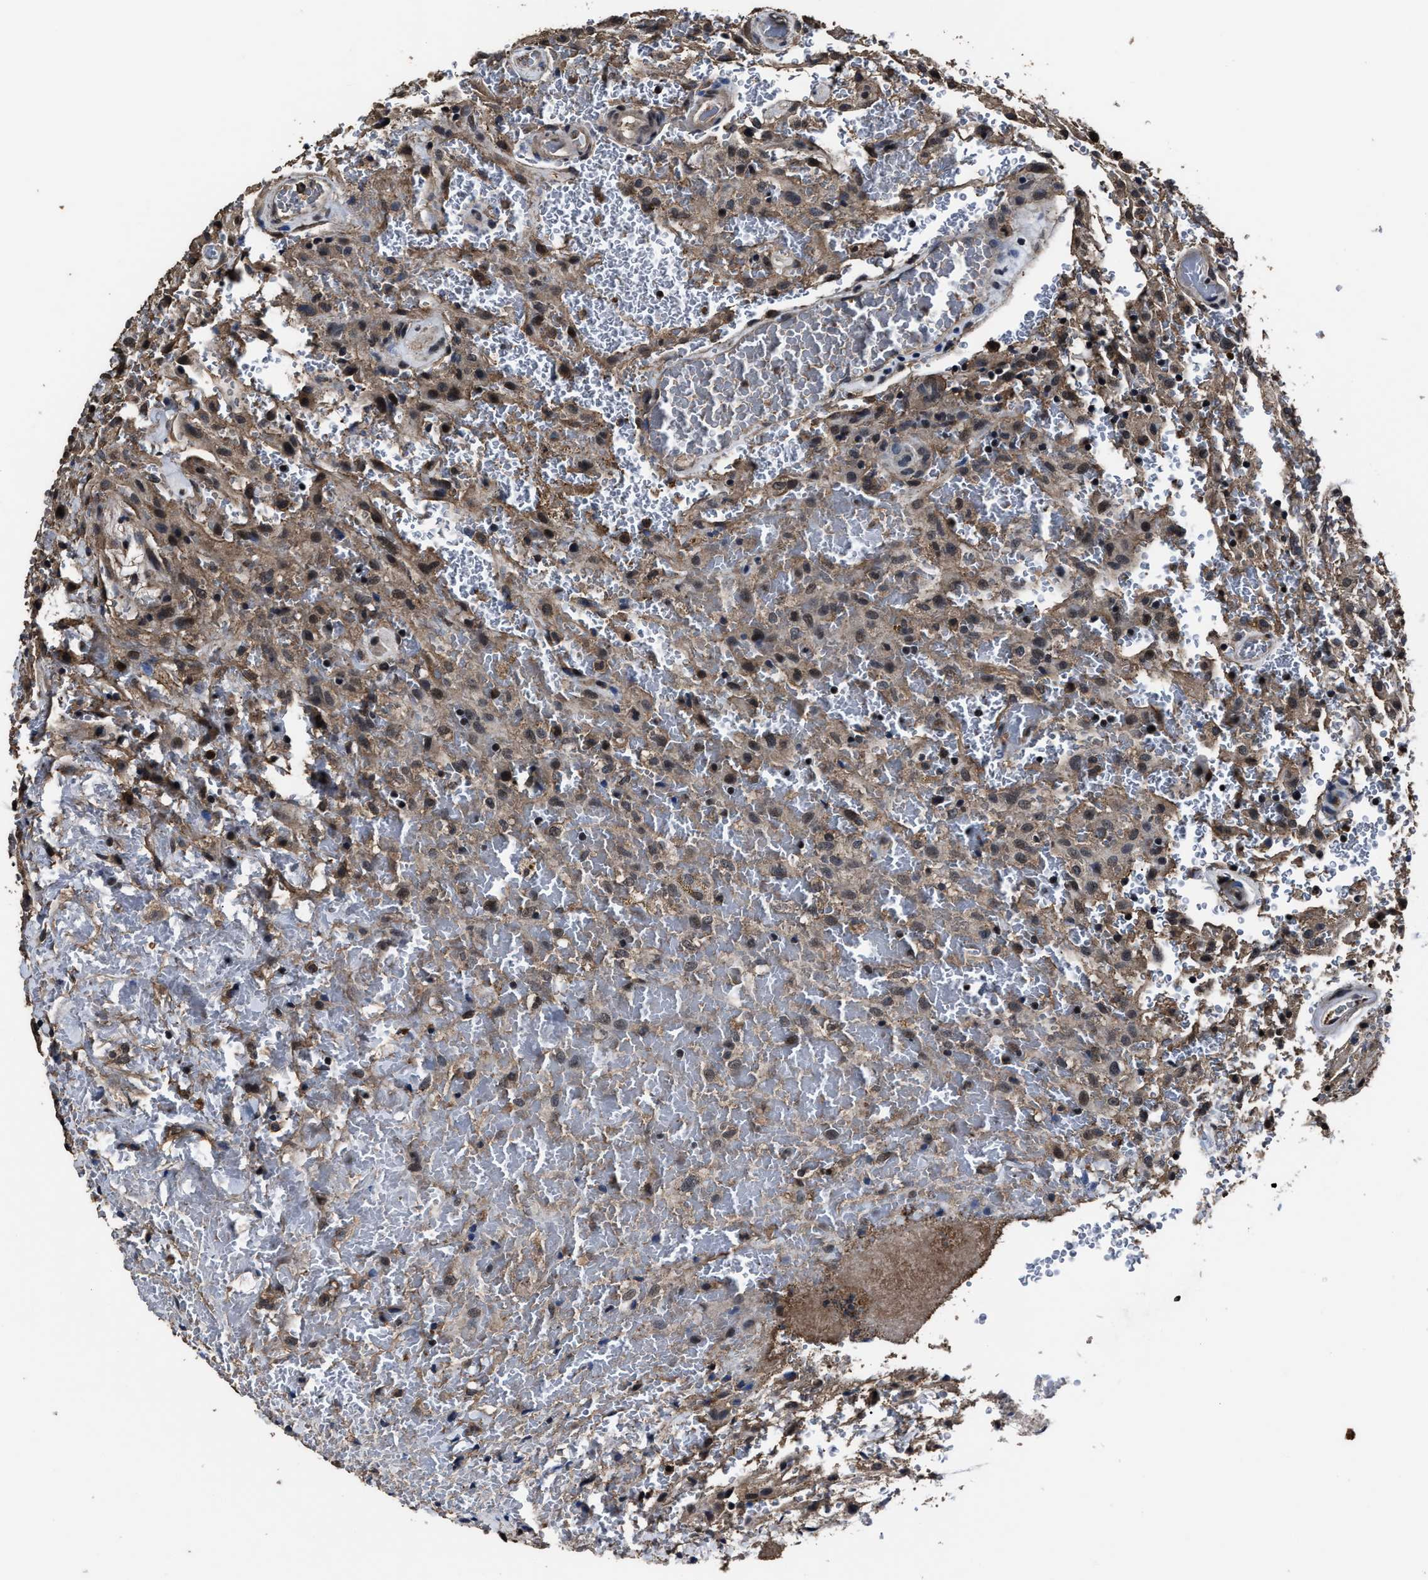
{"staining": {"intensity": "weak", "quantity": "<25%", "location": "cytoplasmic/membranous,nuclear"}, "tissue": "glioma", "cell_type": "Tumor cells", "image_type": "cancer", "snomed": [{"axis": "morphology", "description": "Glioma, malignant, High grade"}, {"axis": "topography", "description": "Brain"}], "caption": "DAB immunohistochemical staining of malignant glioma (high-grade) displays no significant positivity in tumor cells.", "gene": "RSBN1L", "patient": {"sex": "male", "age": 33}}